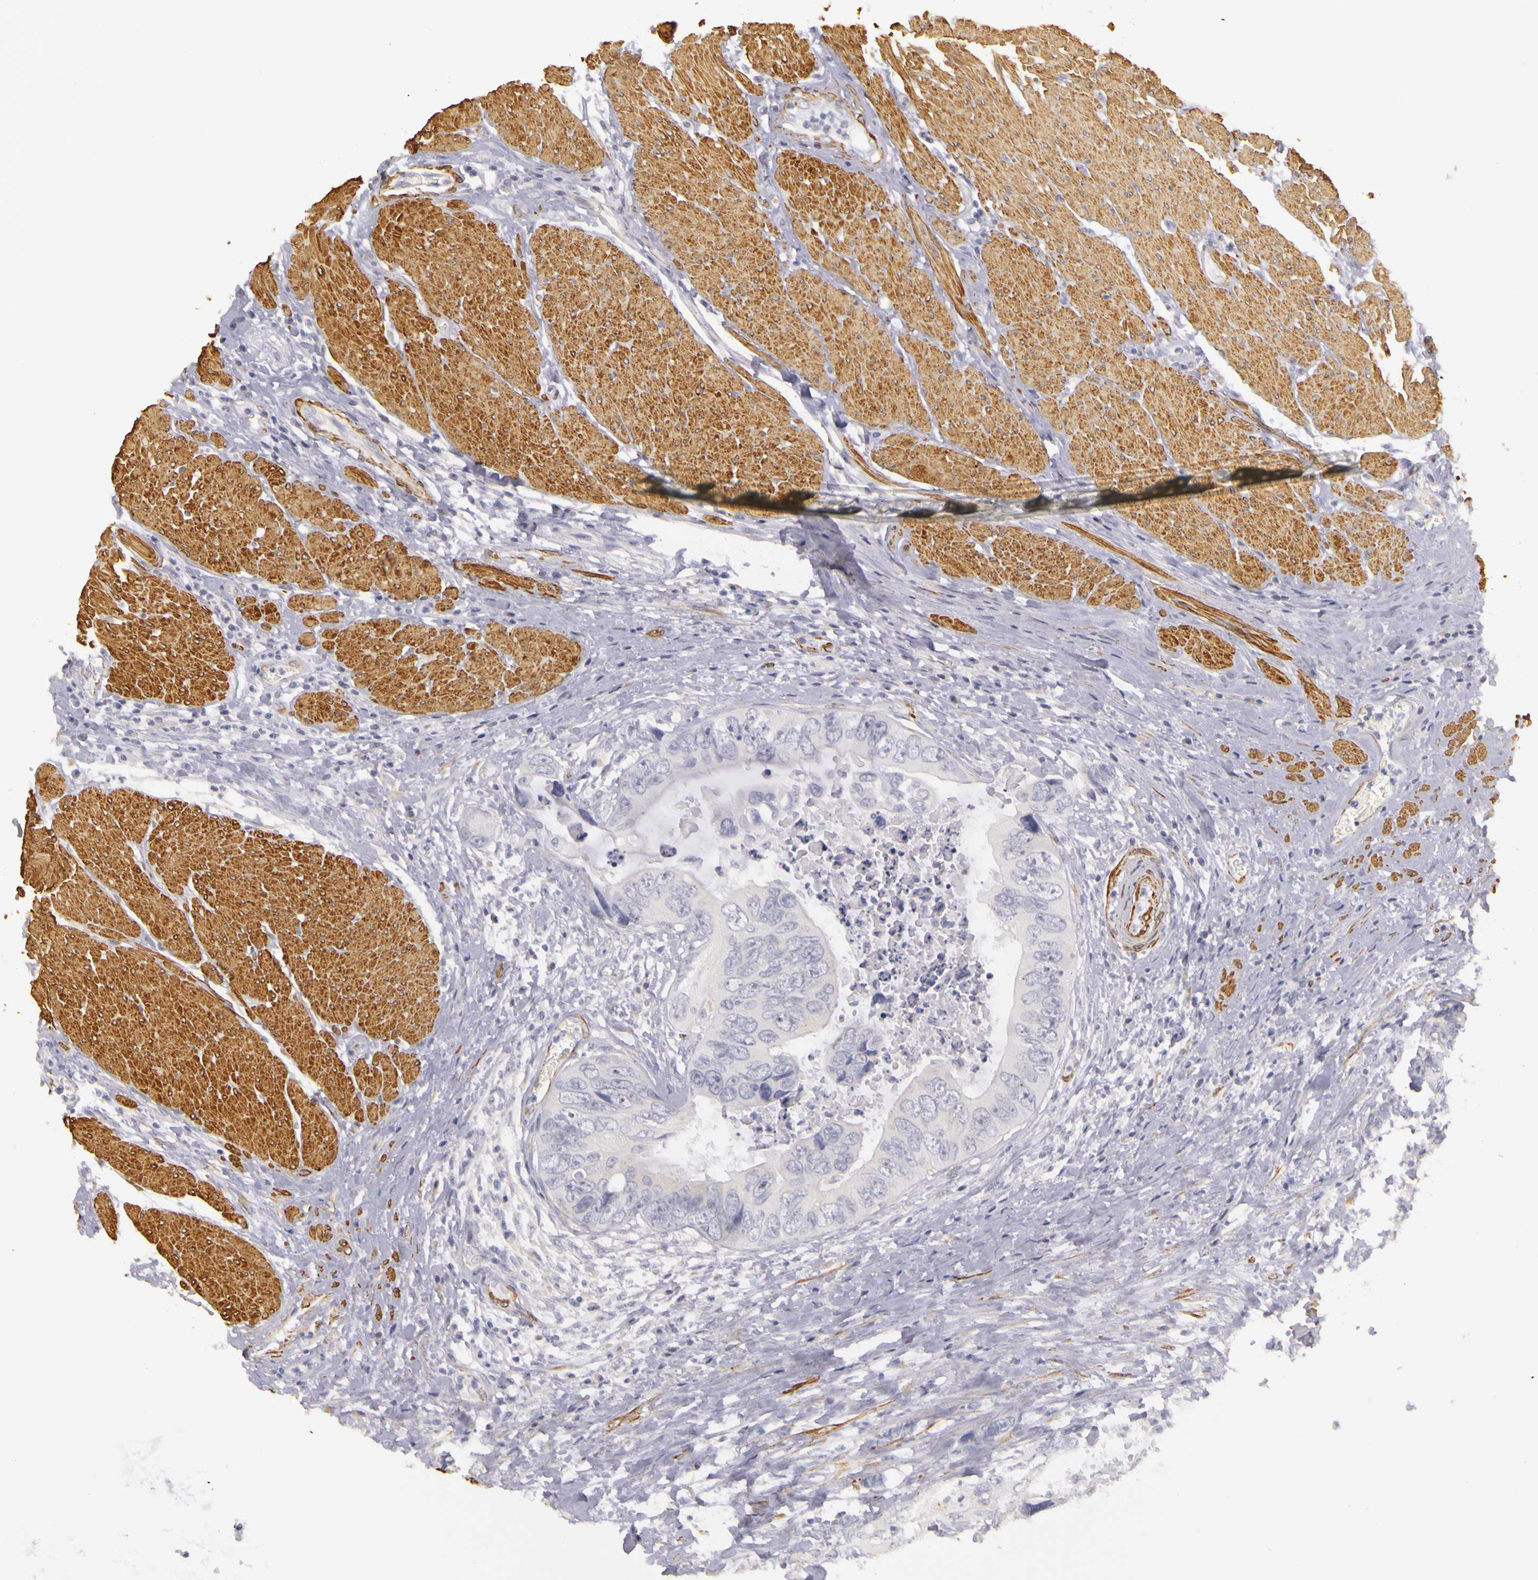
{"staining": {"intensity": "negative", "quantity": "none", "location": "none"}, "tissue": "colorectal cancer", "cell_type": "Tumor cells", "image_type": "cancer", "snomed": [{"axis": "morphology", "description": "Adenocarcinoma, NOS"}, {"axis": "topography", "description": "Rectum"}], "caption": "This is an immunohistochemistry photomicrograph of adenocarcinoma (colorectal). There is no expression in tumor cells.", "gene": "CNTN2", "patient": {"sex": "female", "age": 67}}